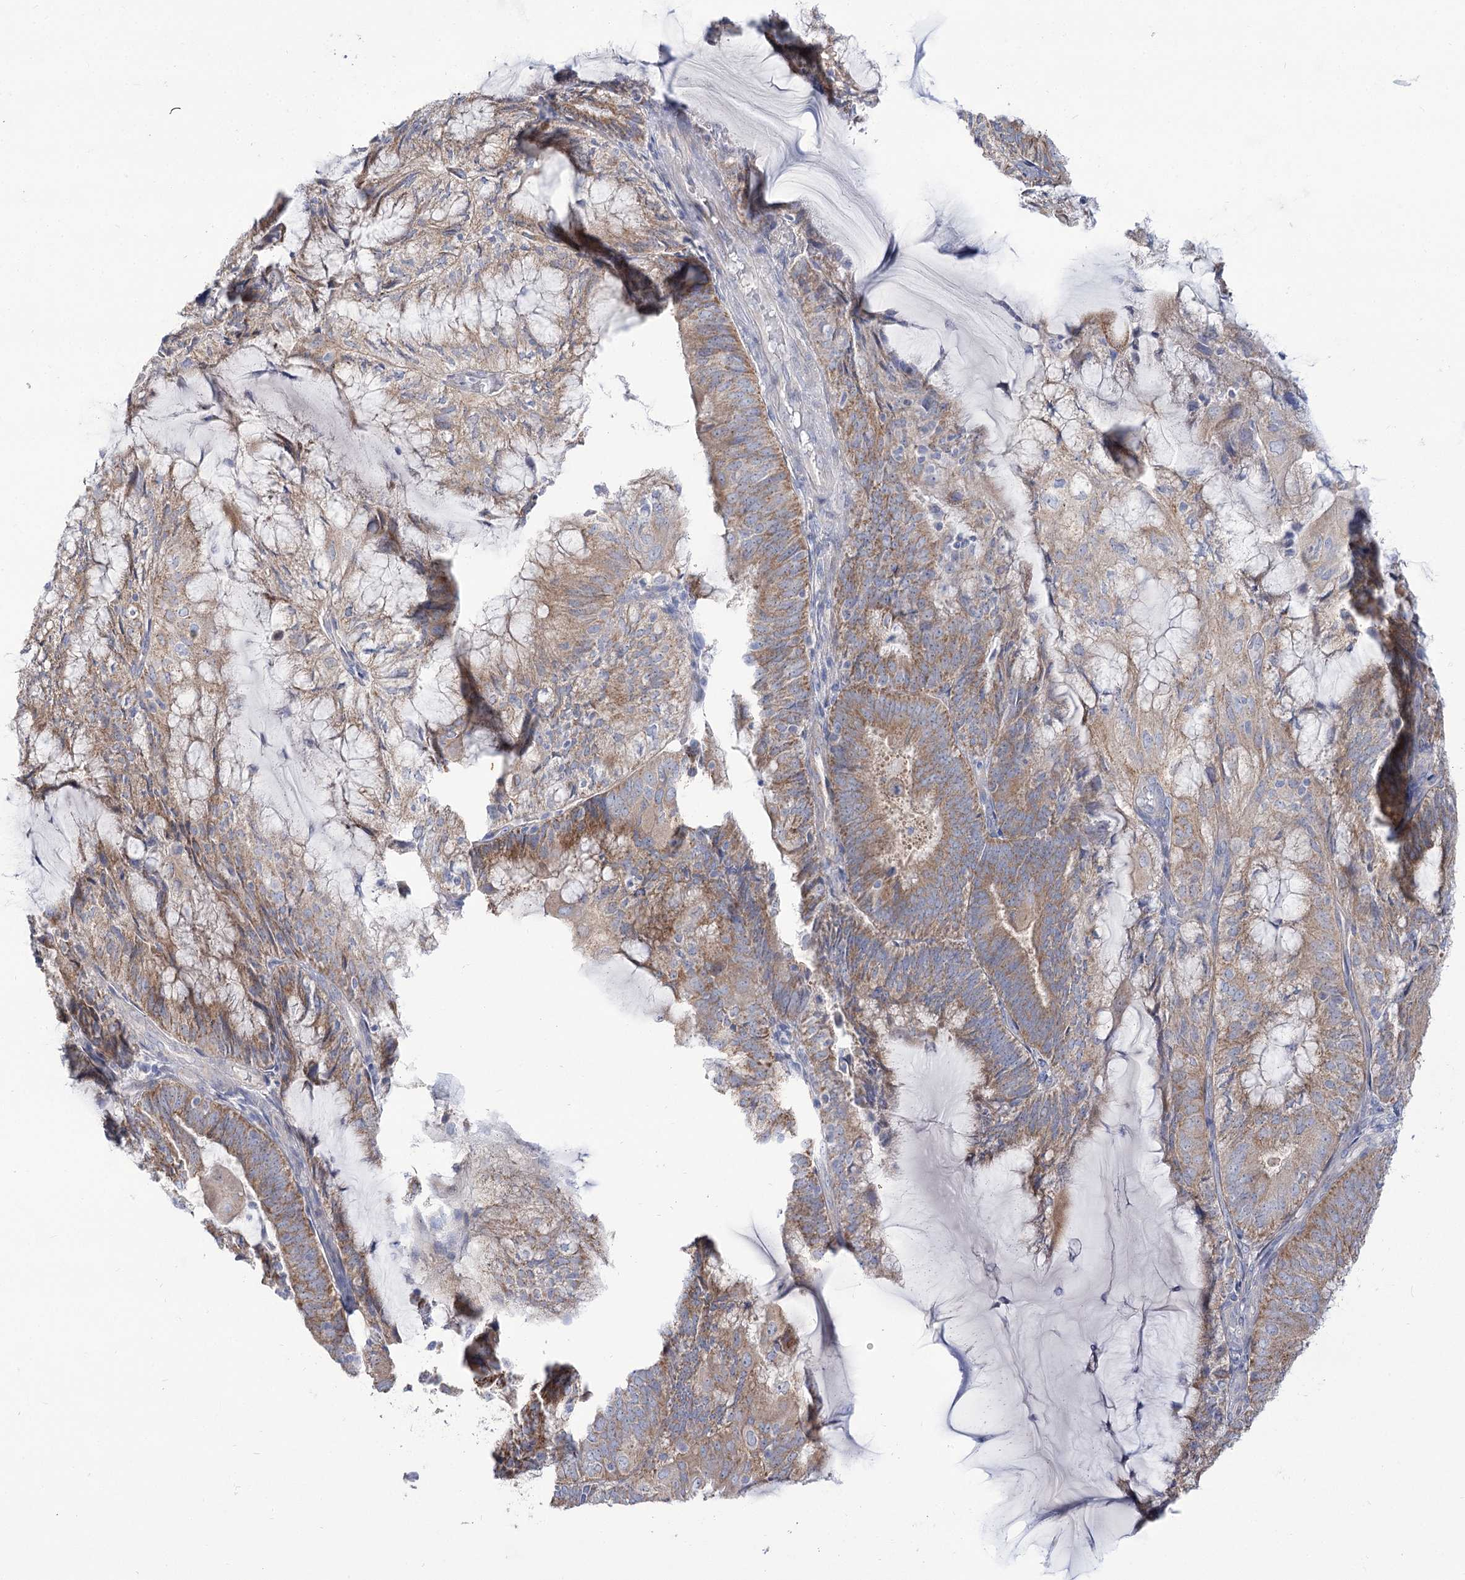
{"staining": {"intensity": "moderate", "quantity": ">75%", "location": "cytoplasmic/membranous"}, "tissue": "endometrial cancer", "cell_type": "Tumor cells", "image_type": "cancer", "snomed": [{"axis": "morphology", "description": "Adenocarcinoma, NOS"}, {"axis": "topography", "description": "Endometrium"}], "caption": "Endometrial cancer tissue shows moderate cytoplasmic/membranous staining in approximately >75% of tumor cells The staining is performed using DAB (3,3'-diaminobenzidine) brown chromogen to label protein expression. The nuclei are counter-stained blue using hematoxylin.", "gene": "SUOX", "patient": {"sex": "female", "age": 81}}